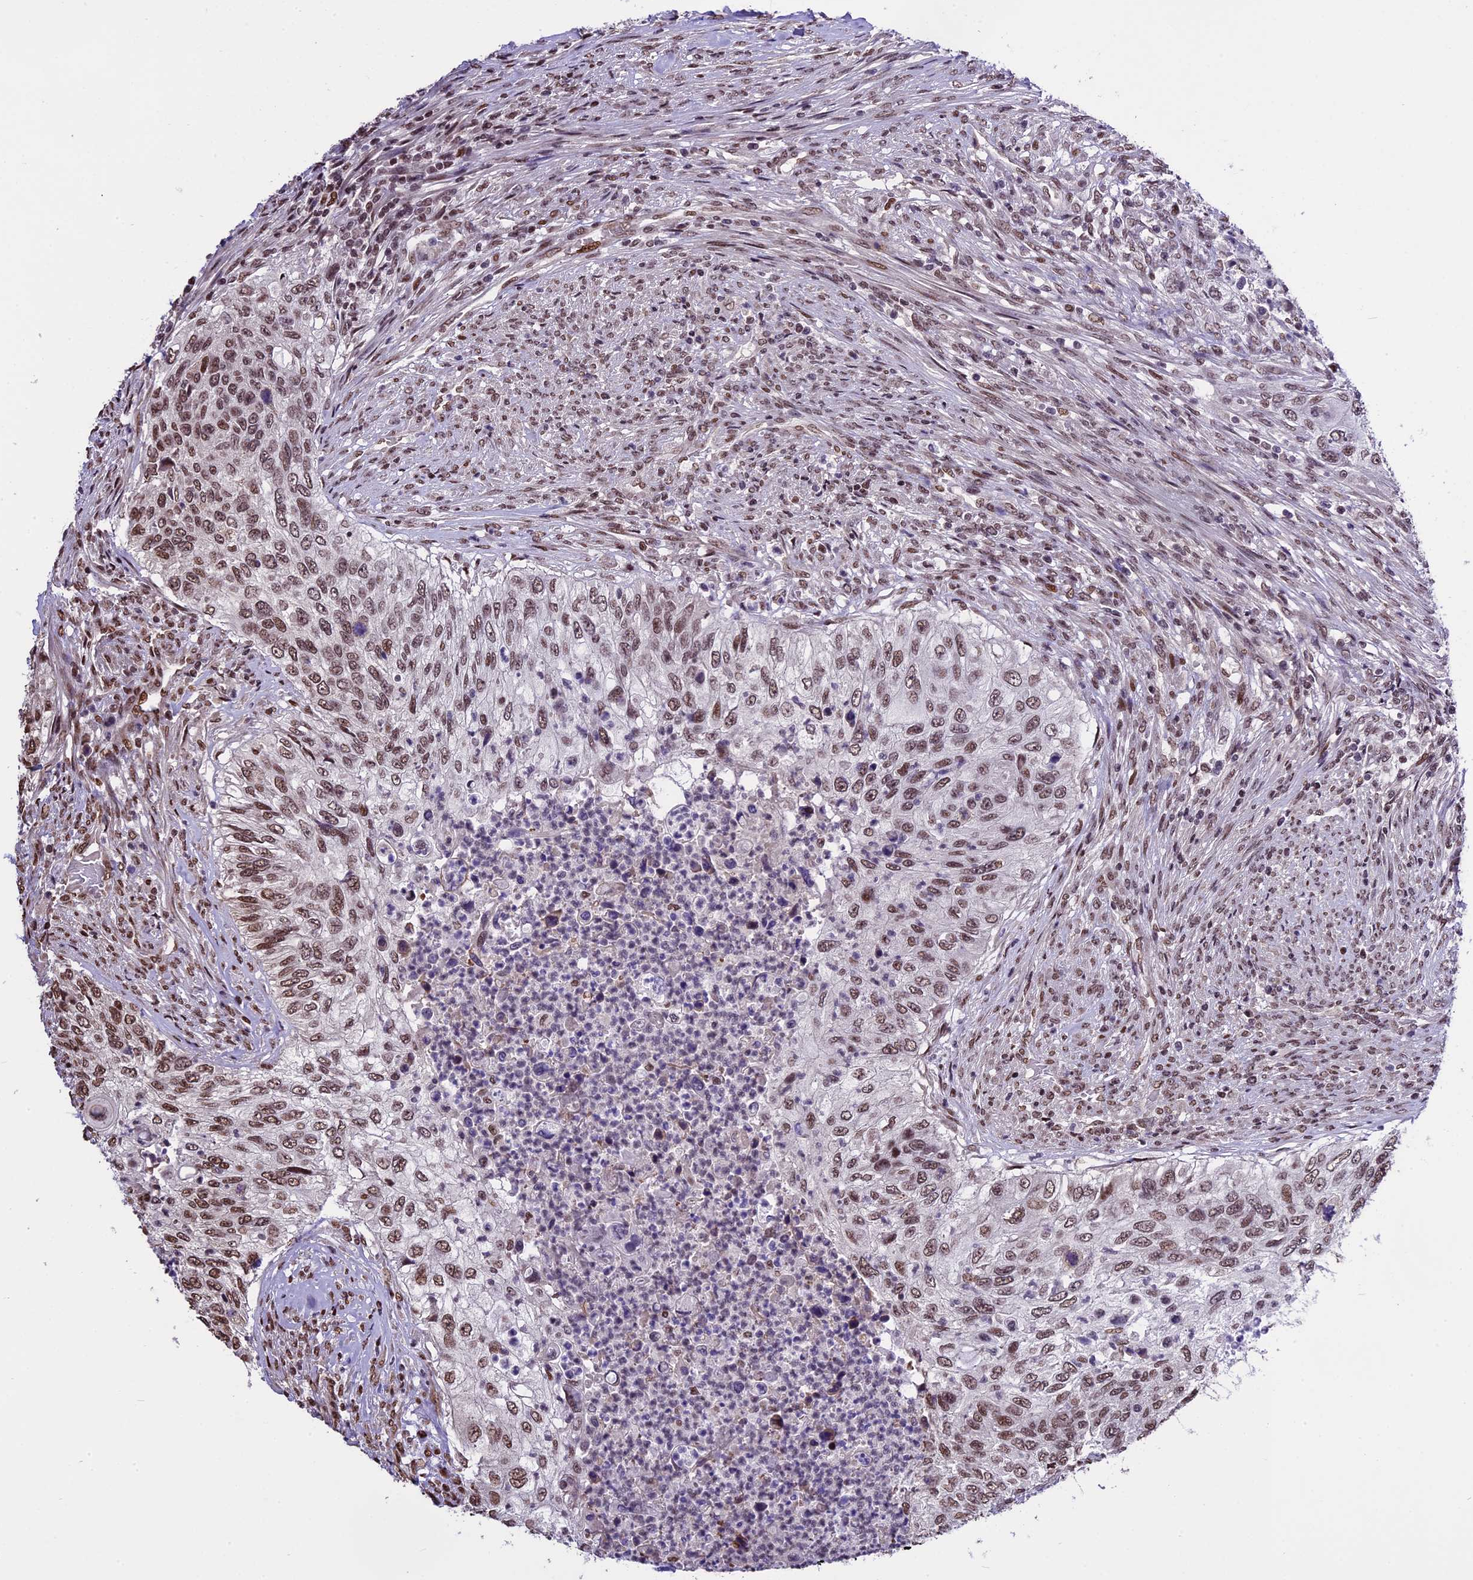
{"staining": {"intensity": "moderate", "quantity": ">75%", "location": "nuclear"}, "tissue": "urothelial cancer", "cell_type": "Tumor cells", "image_type": "cancer", "snomed": [{"axis": "morphology", "description": "Urothelial carcinoma, High grade"}, {"axis": "topography", "description": "Urinary bladder"}], "caption": "Brown immunohistochemical staining in human high-grade urothelial carcinoma displays moderate nuclear staining in approximately >75% of tumor cells.", "gene": "POLR3E", "patient": {"sex": "female", "age": 60}}